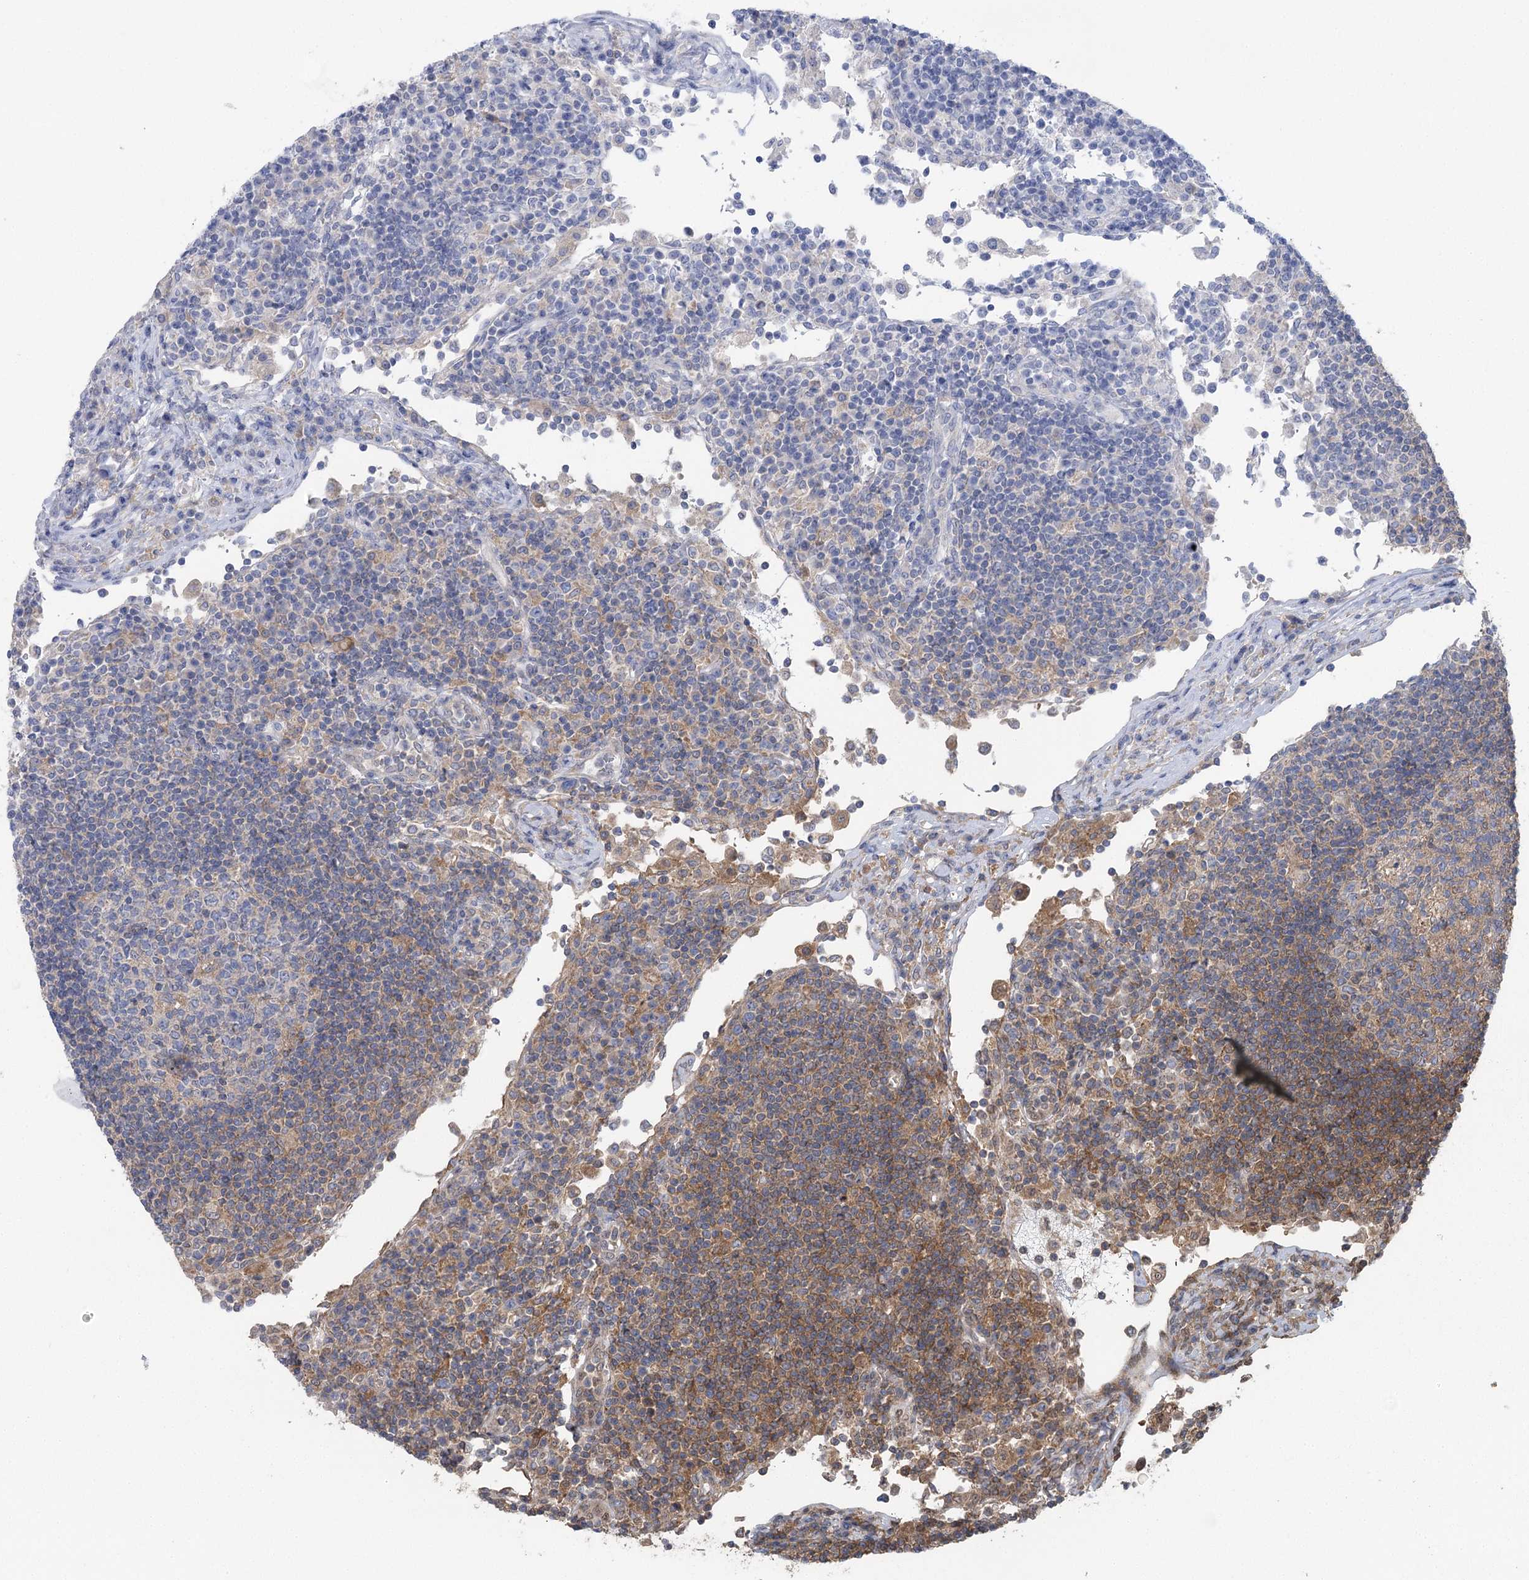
{"staining": {"intensity": "weak", "quantity": "<25%", "location": "cytoplasmic/membranous"}, "tissue": "lymph node", "cell_type": "Germinal center cells", "image_type": "normal", "snomed": [{"axis": "morphology", "description": "Normal tissue, NOS"}, {"axis": "topography", "description": "Lymph node"}], "caption": "DAB immunohistochemical staining of benign human lymph node demonstrates no significant positivity in germinal center cells.", "gene": "C12orf4", "patient": {"sex": "female", "age": 53}}